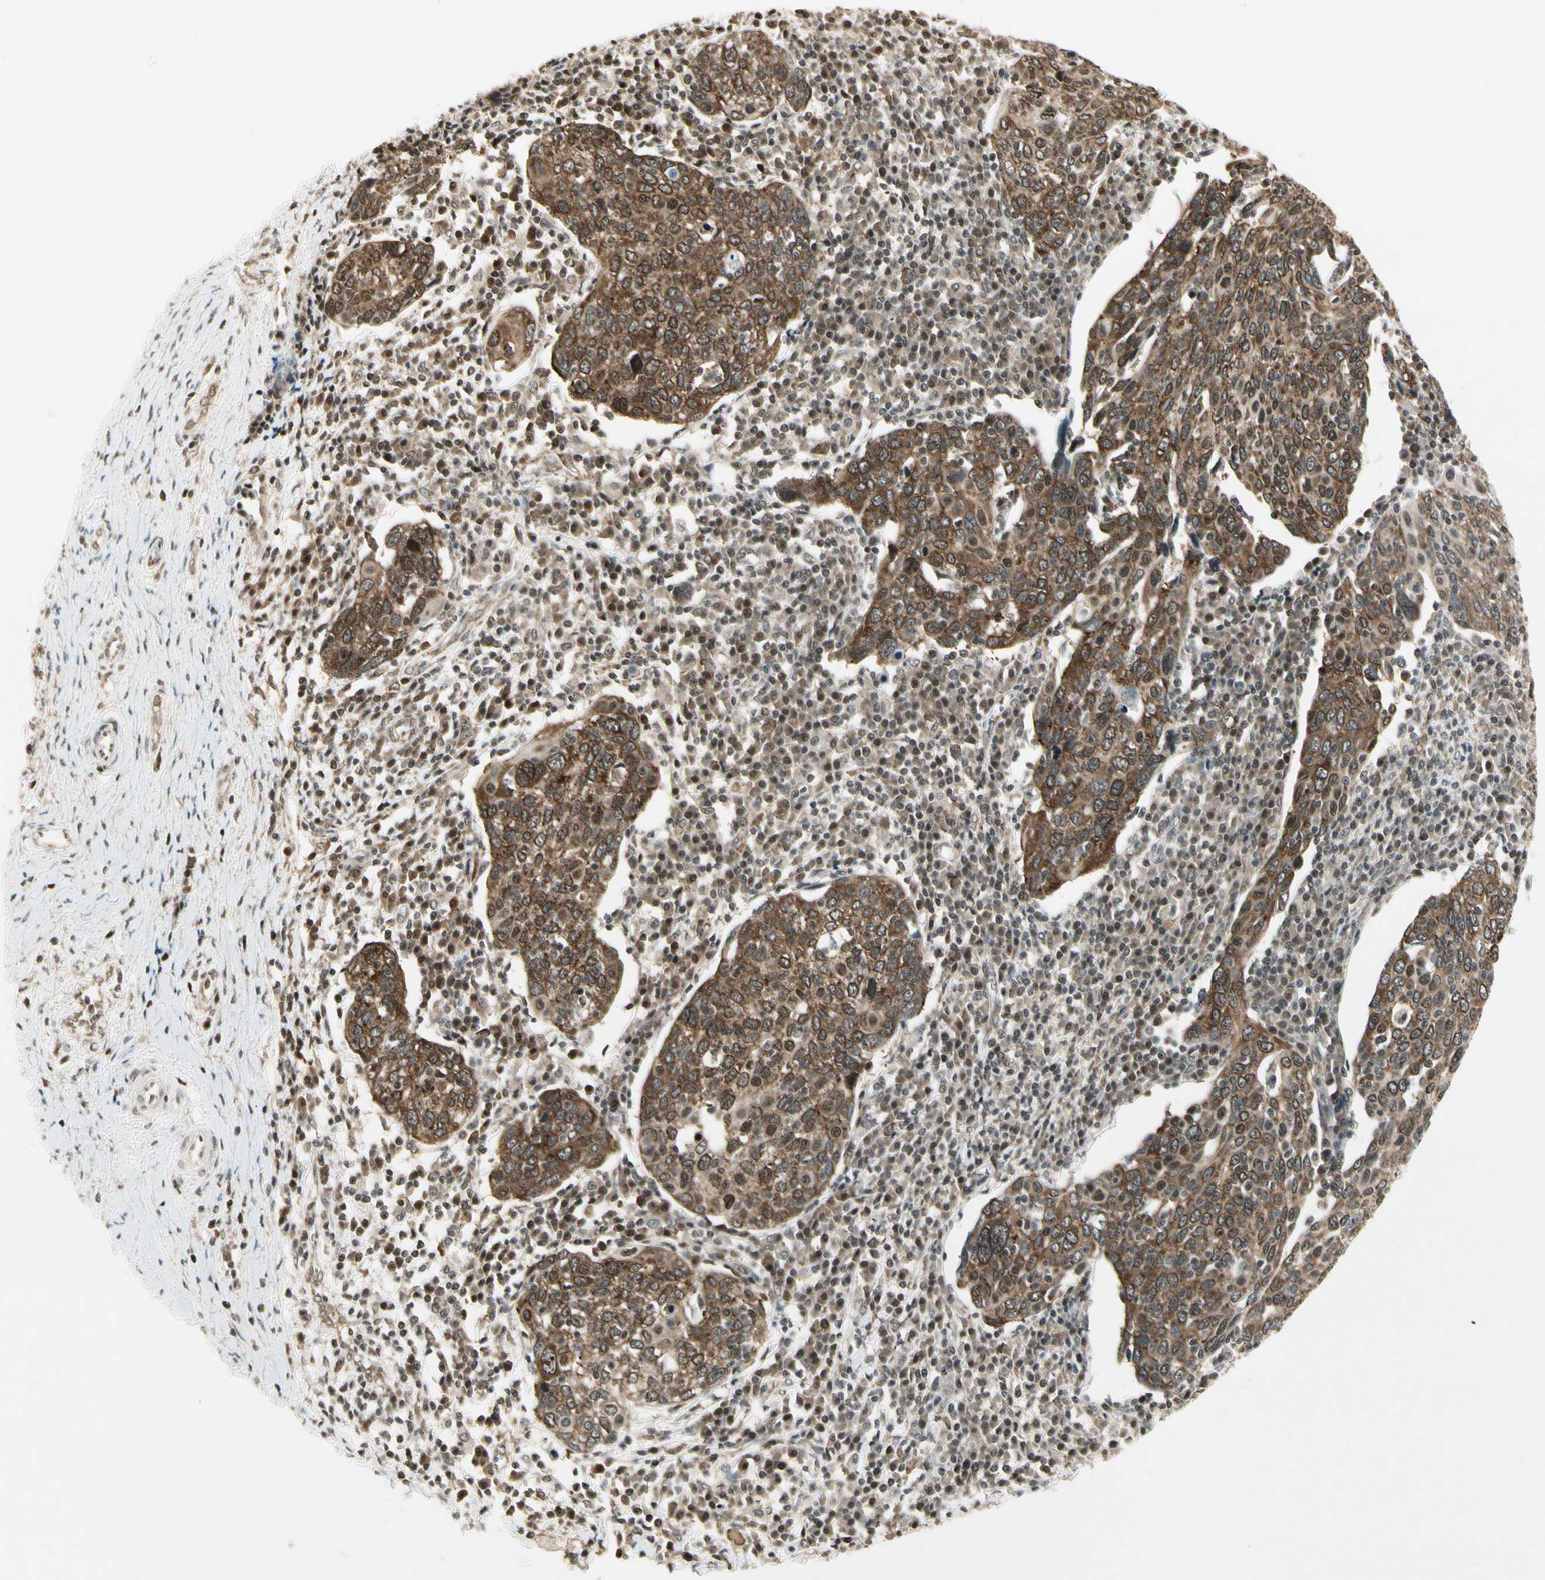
{"staining": {"intensity": "moderate", "quantity": "25%-75%", "location": "cytoplasmic/membranous"}, "tissue": "cervical cancer", "cell_type": "Tumor cells", "image_type": "cancer", "snomed": [{"axis": "morphology", "description": "Squamous cell carcinoma, NOS"}, {"axis": "topography", "description": "Cervix"}], "caption": "Tumor cells demonstrate moderate cytoplasmic/membranous positivity in approximately 25%-75% of cells in cervical cancer (squamous cell carcinoma). The protein is shown in brown color, while the nuclei are stained blue.", "gene": "SMN2", "patient": {"sex": "female", "age": 40}}